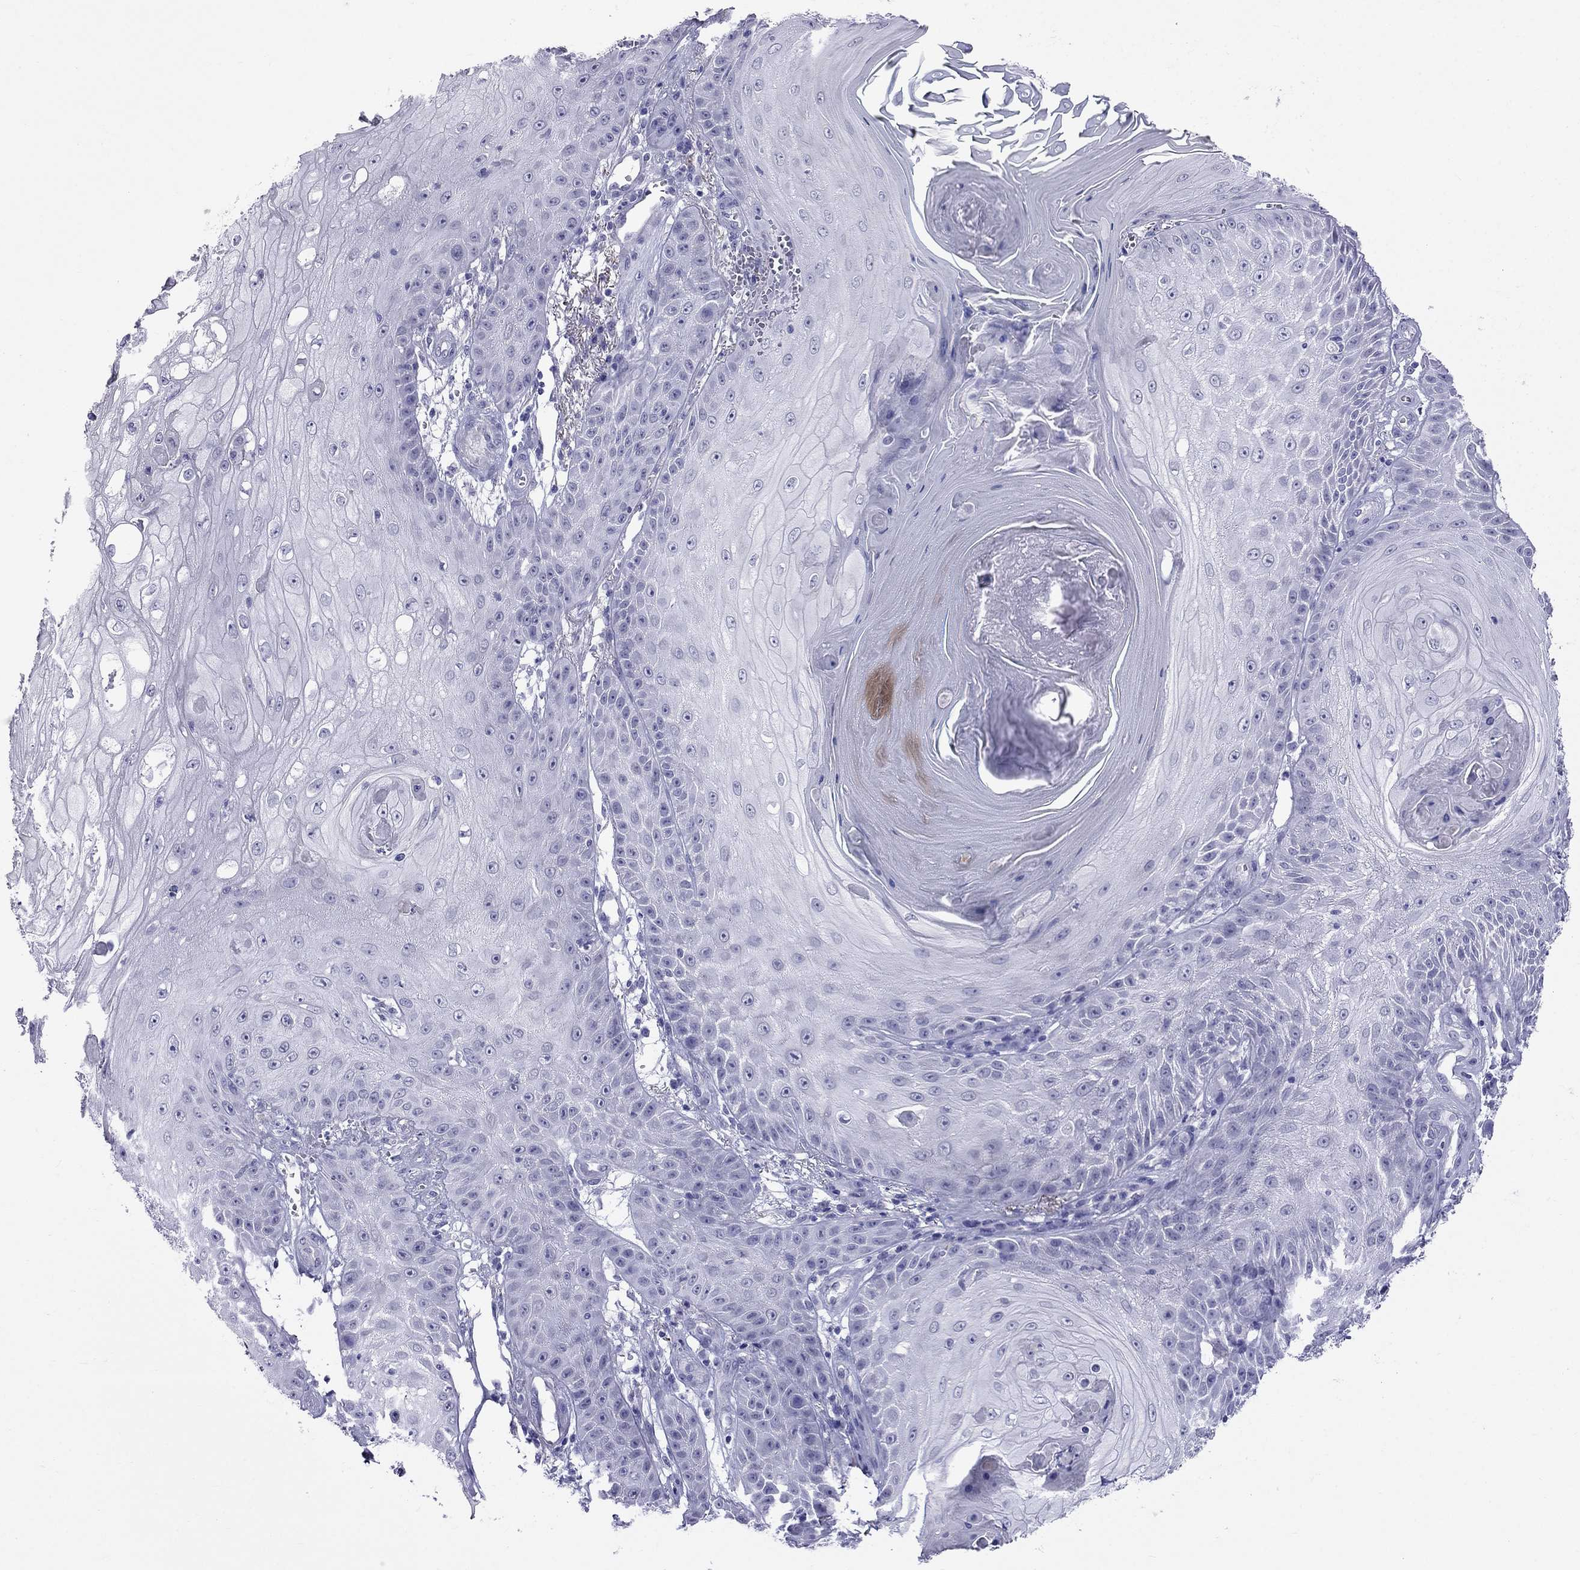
{"staining": {"intensity": "negative", "quantity": "none", "location": "none"}, "tissue": "skin cancer", "cell_type": "Tumor cells", "image_type": "cancer", "snomed": [{"axis": "morphology", "description": "Squamous cell carcinoma, NOS"}, {"axis": "topography", "description": "Skin"}], "caption": "High power microscopy histopathology image of an immunohistochemistry (IHC) image of skin cancer, revealing no significant positivity in tumor cells.", "gene": "MGP", "patient": {"sex": "male", "age": 70}}